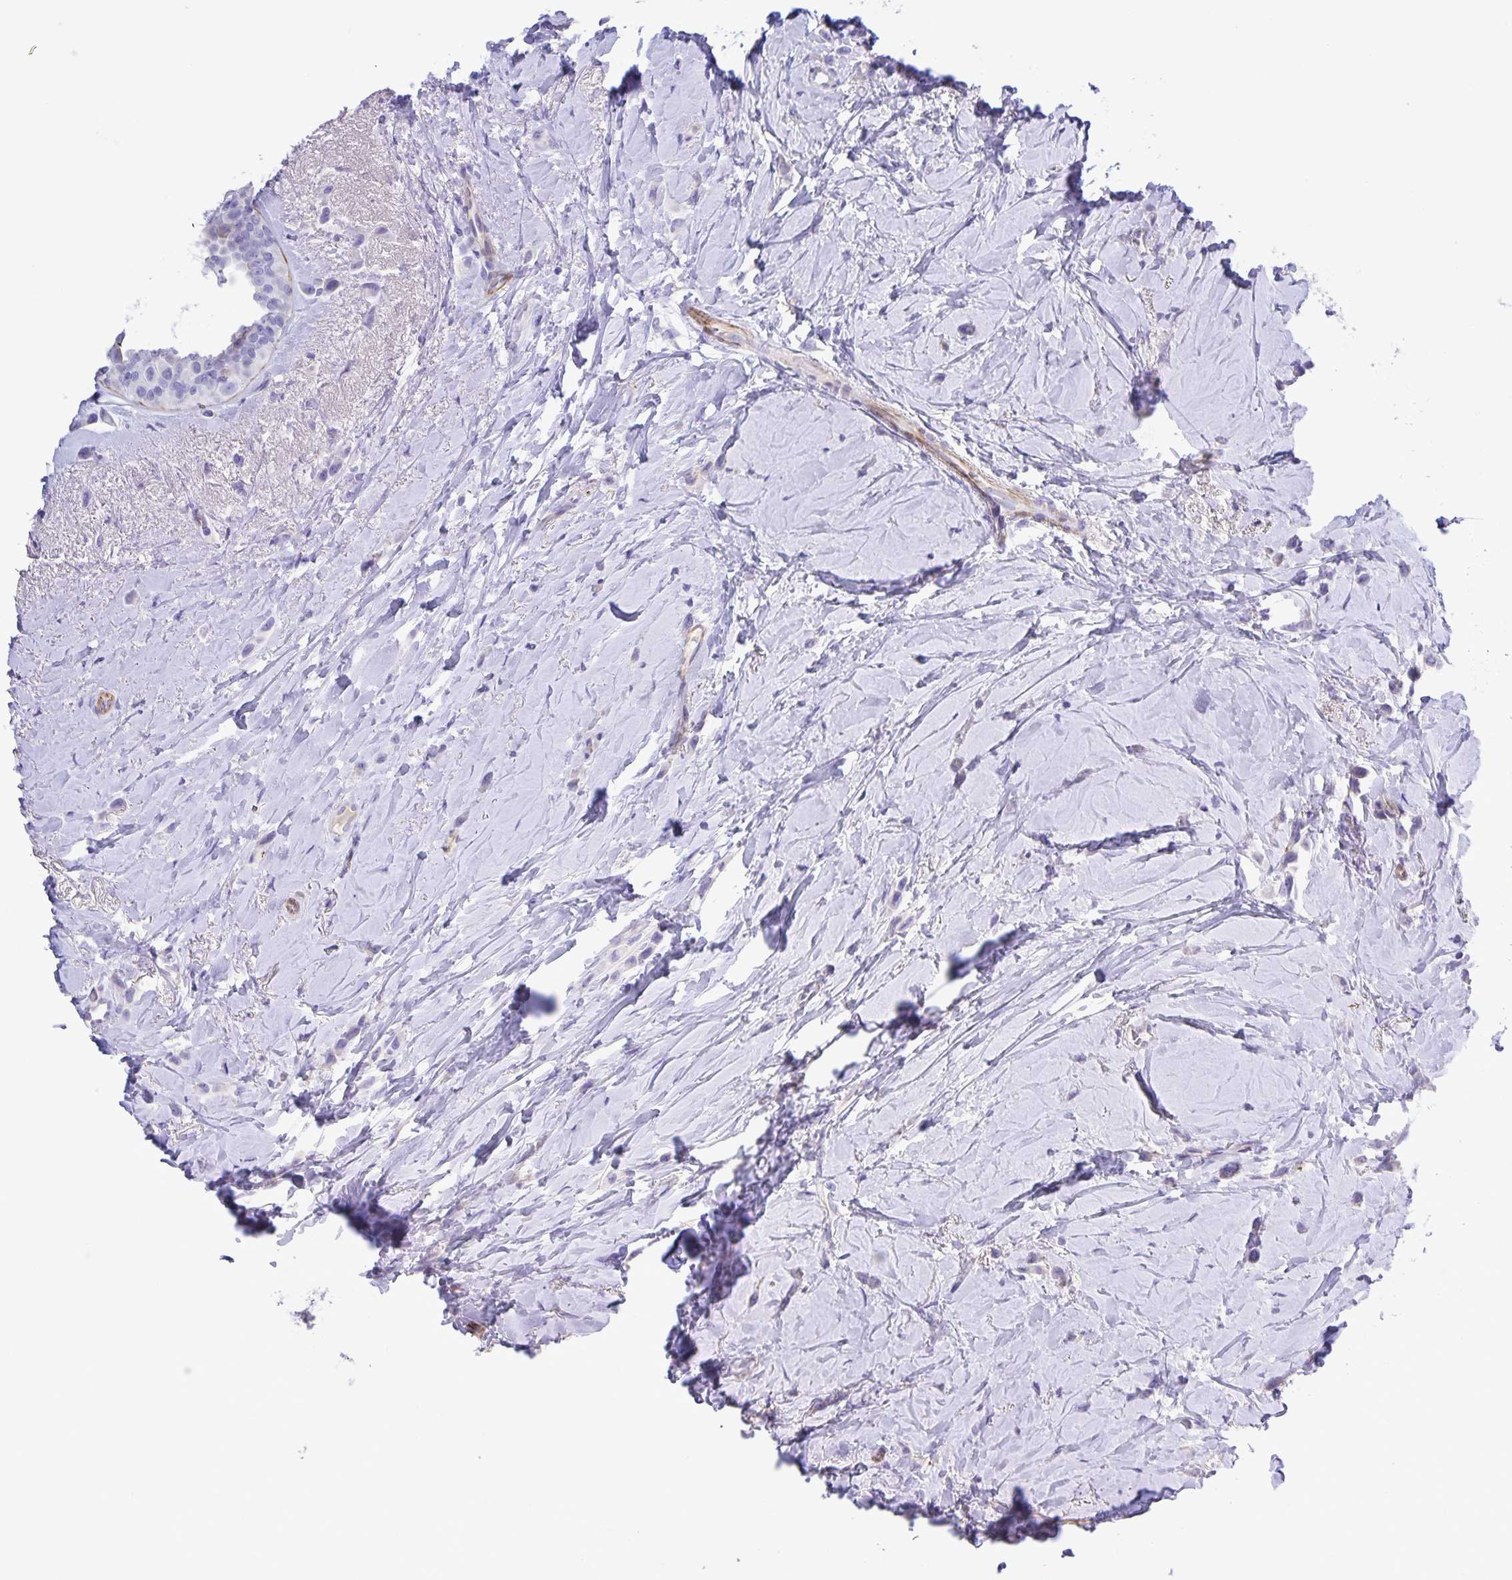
{"staining": {"intensity": "negative", "quantity": "none", "location": "none"}, "tissue": "breast cancer", "cell_type": "Tumor cells", "image_type": "cancer", "snomed": [{"axis": "morphology", "description": "Lobular carcinoma"}, {"axis": "topography", "description": "Breast"}], "caption": "Human breast cancer (lobular carcinoma) stained for a protein using immunohistochemistry demonstrates no staining in tumor cells.", "gene": "UBQLN3", "patient": {"sex": "female", "age": 66}}